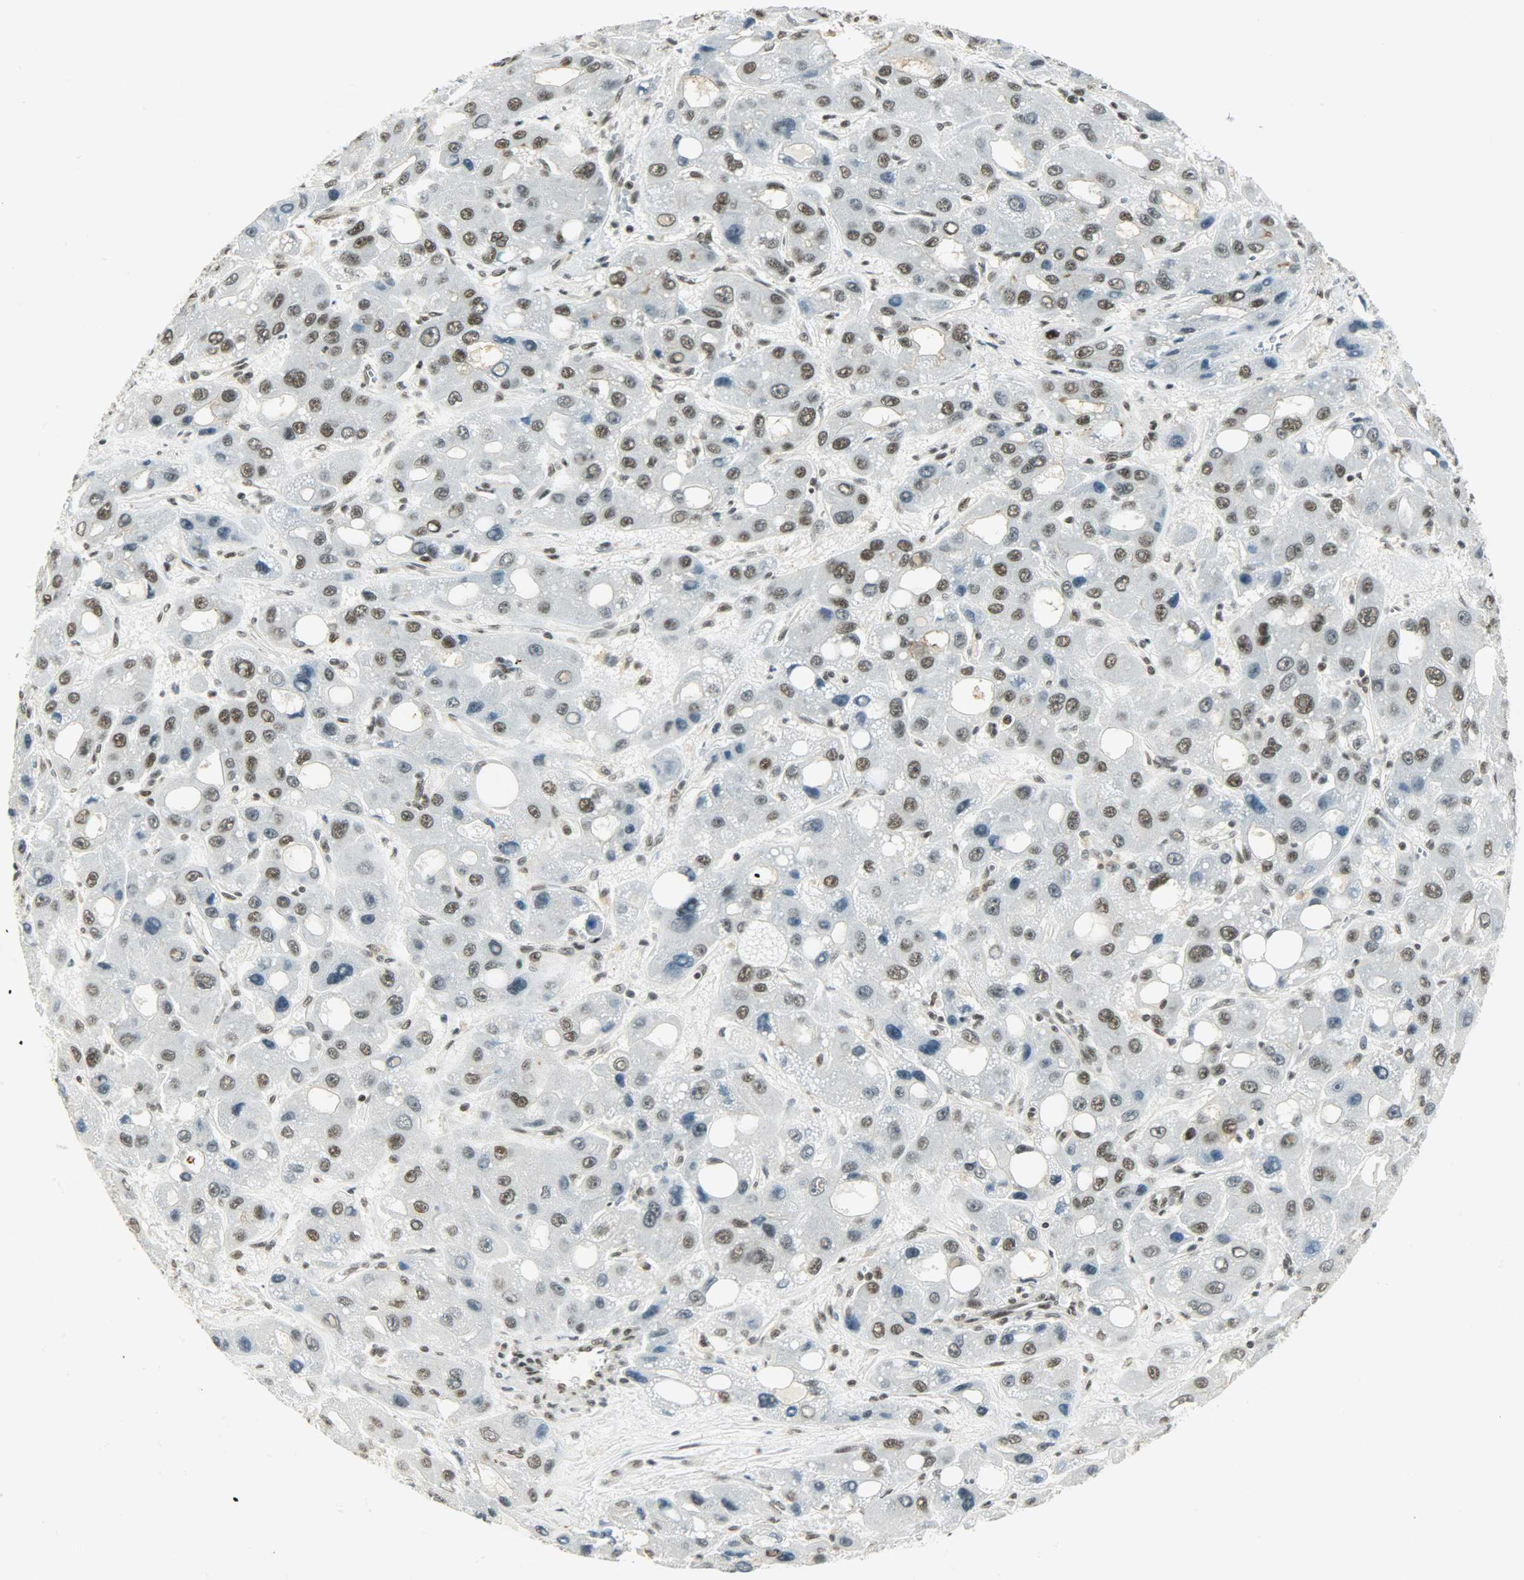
{"staining": {"intensity": "moderate", "quantity": ">75%", "location": "nuclear"}, "tissue": "liver cancer", "cell_type": "Tumor cells", "image_type": "cancer", "snomed": [{"axis": "morphology", "description": "Carcinoma, Hepatocellular, NOS"}, {"axis": "topography", "description": "Liver"}], "caption": "IHC (DAB (3,3'-diaminobenzidine)) staining of liver cancer (hepatocellular carcinoma) demonstrates moderate nuclear protein expression in about >75% of tumor cells.", "gene": "SUGP1", "patient": {"sex": "male", "age": 55}}